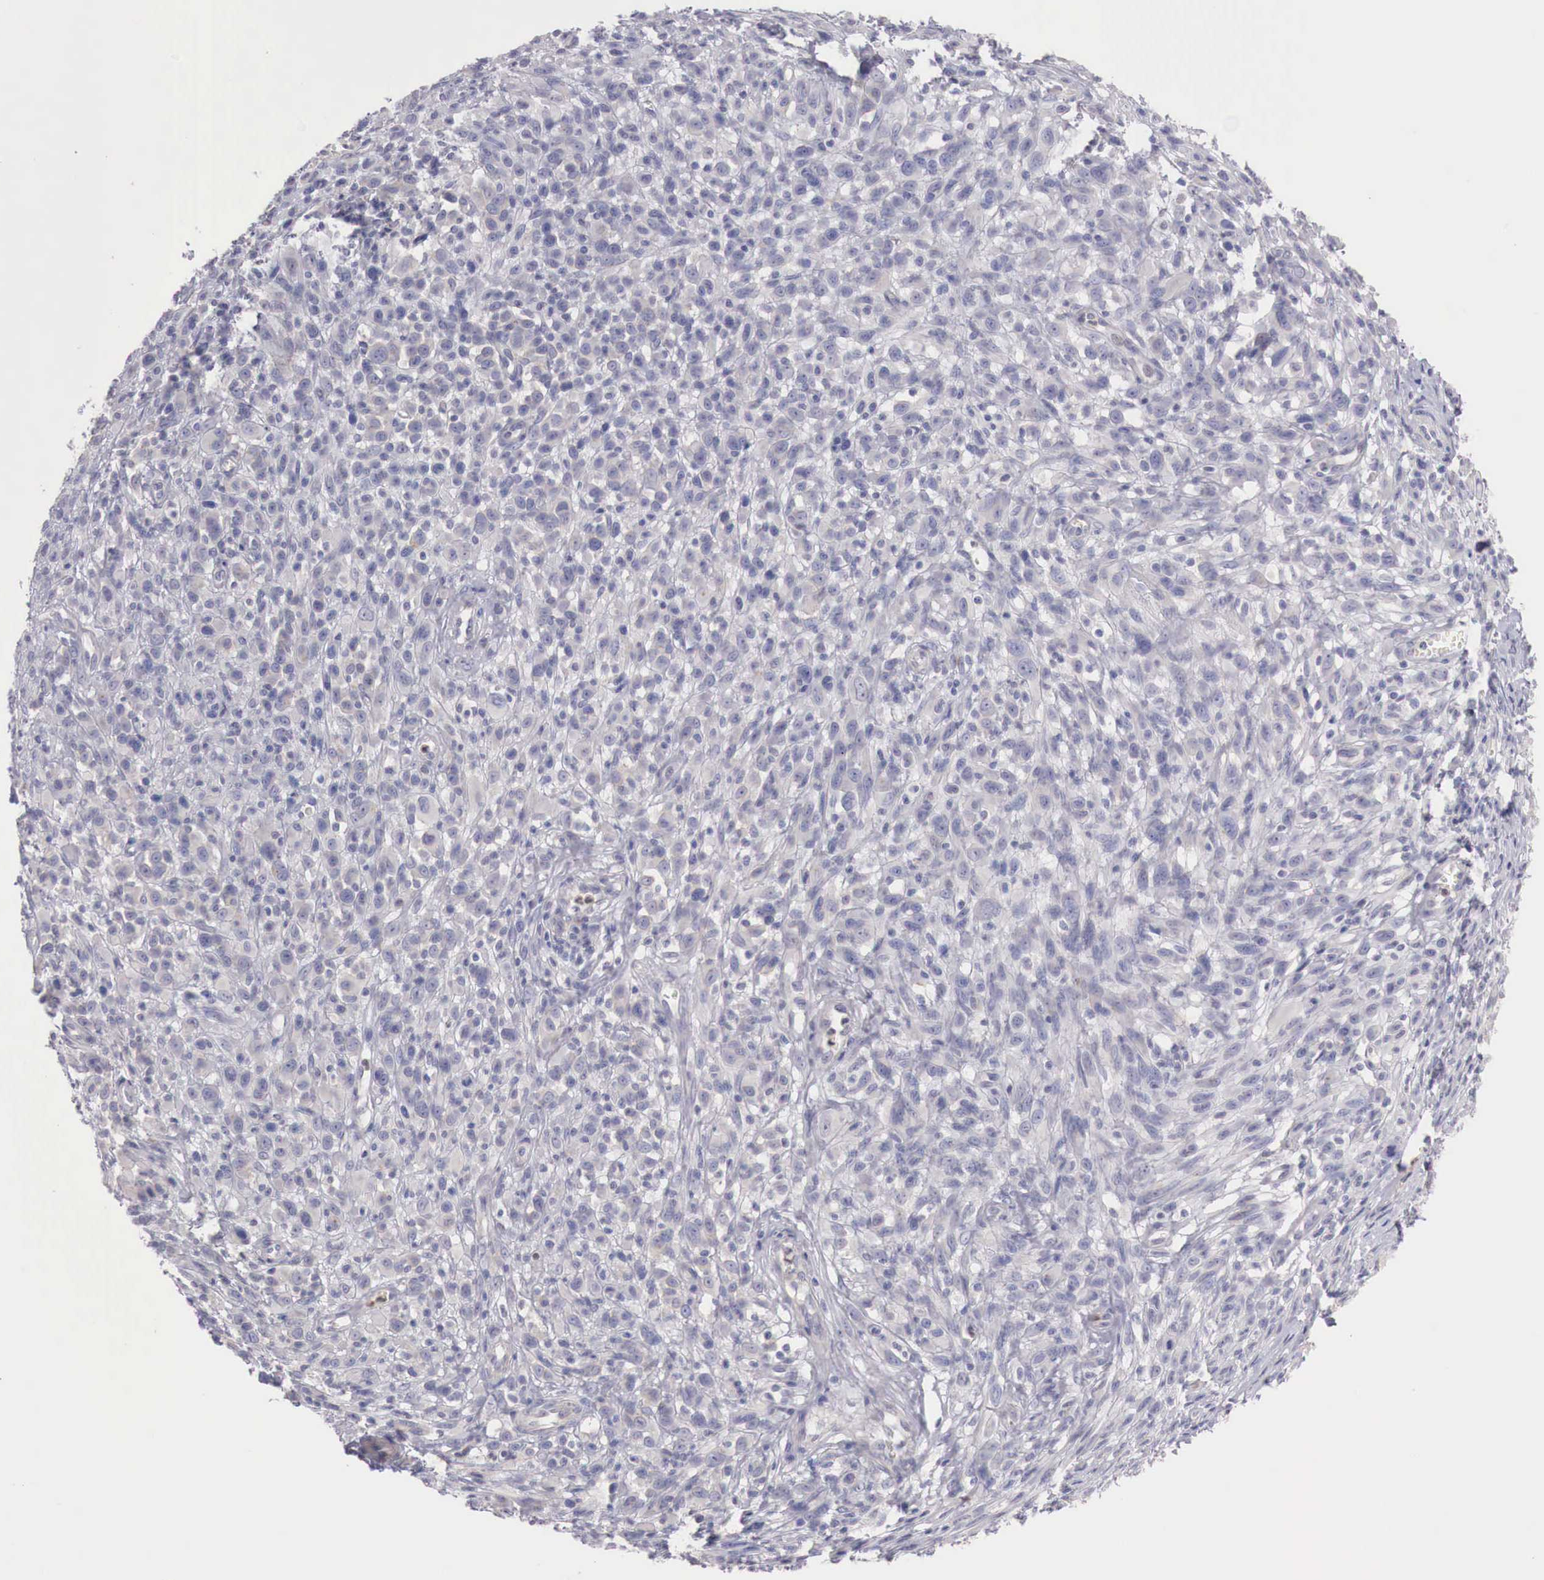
{"staining": {"intensity": "negative", "quantity": "none", "location": "none"}, "tissue": "melanoma", "cell_type": "Tumor cells", "image_type": "cancer", "snomed": [{"axis": "morphology", "description": "Malignant melanoma, NOS"}, {"axis": "topography", "description": "Skin"}], "caption": "This is an immunohistochemistry image of human melanoma. There is no staining in tumor cells.", "gene": "TRIM13", "patient": {"sex": "male", "age": 51}}